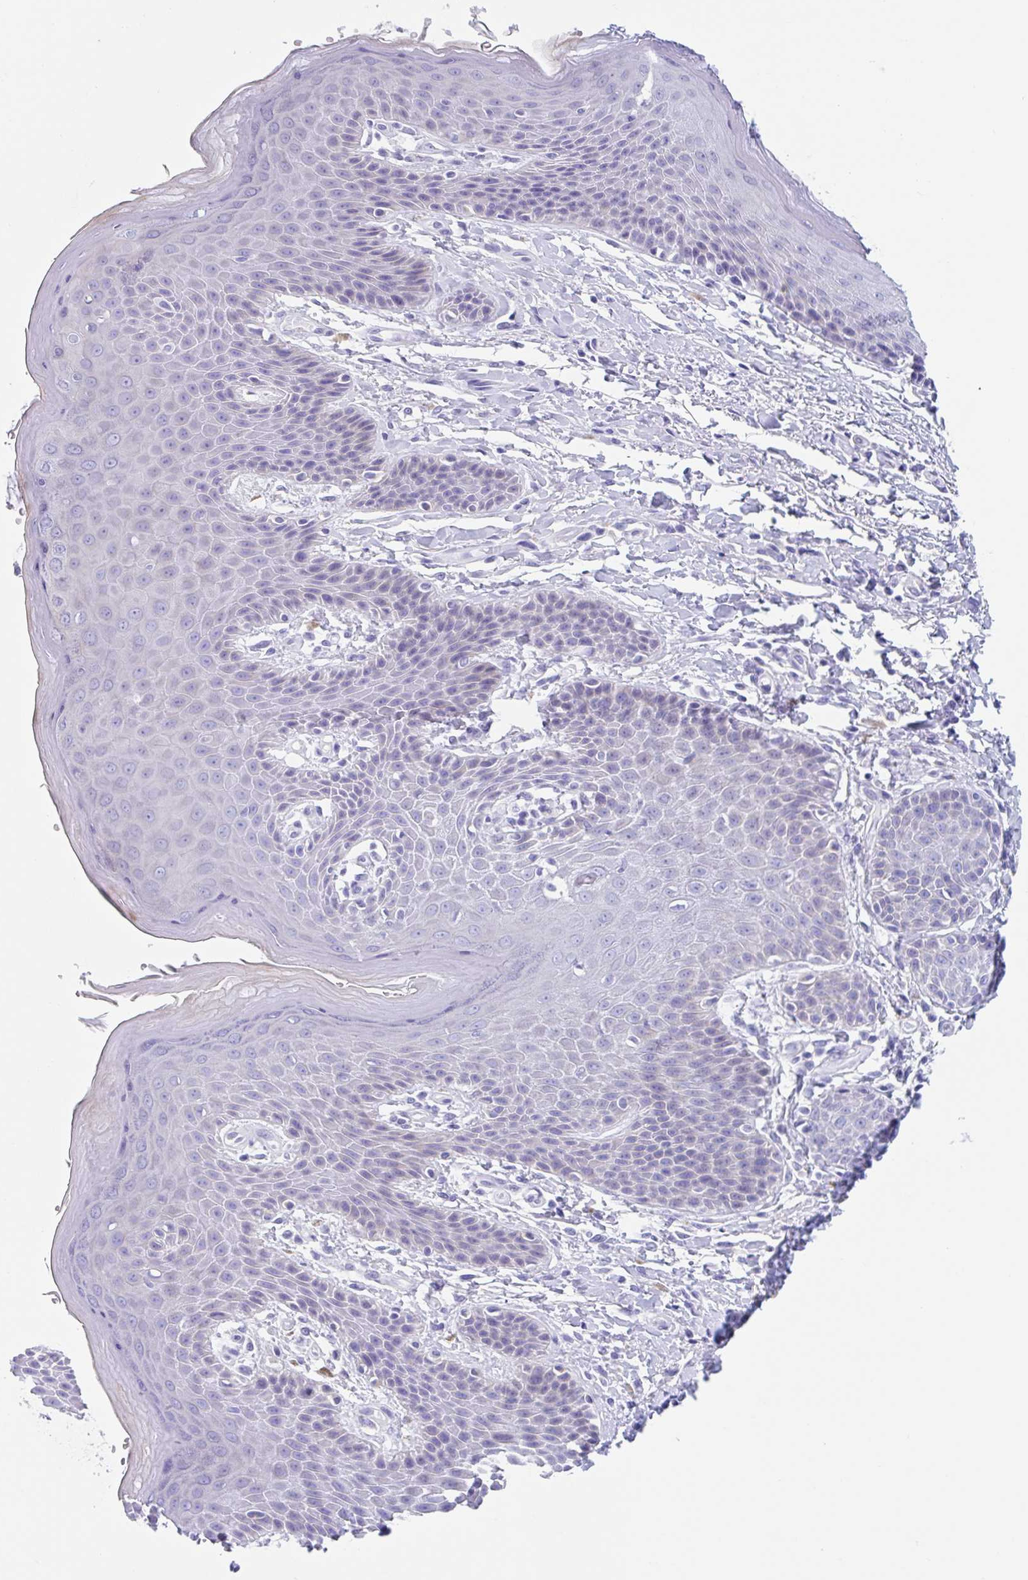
{"staining": {"intensity": "moderate", "quantity": "<25%", "location": "cytoplasmic/membranous"}, "tissue": "skin", "cell_type": "Epidermal cells", "image_type": "normal", "snomed": [{"axis": "morphology", "description": "Normal tissue, NOS"}, {"axis": "topography", "description": "Peripheral nerve tissue"}], "caption": "Immunohistochemical staining of unremarkable skin displays moderate cytoplasmic/membranous protein staining in about <25% of epidermal cells. (brown staining indicates protein expression, while blue staining denotes nuclei).", "gene": "CPTP", "patient": {"sex": "male", "age": 51}}